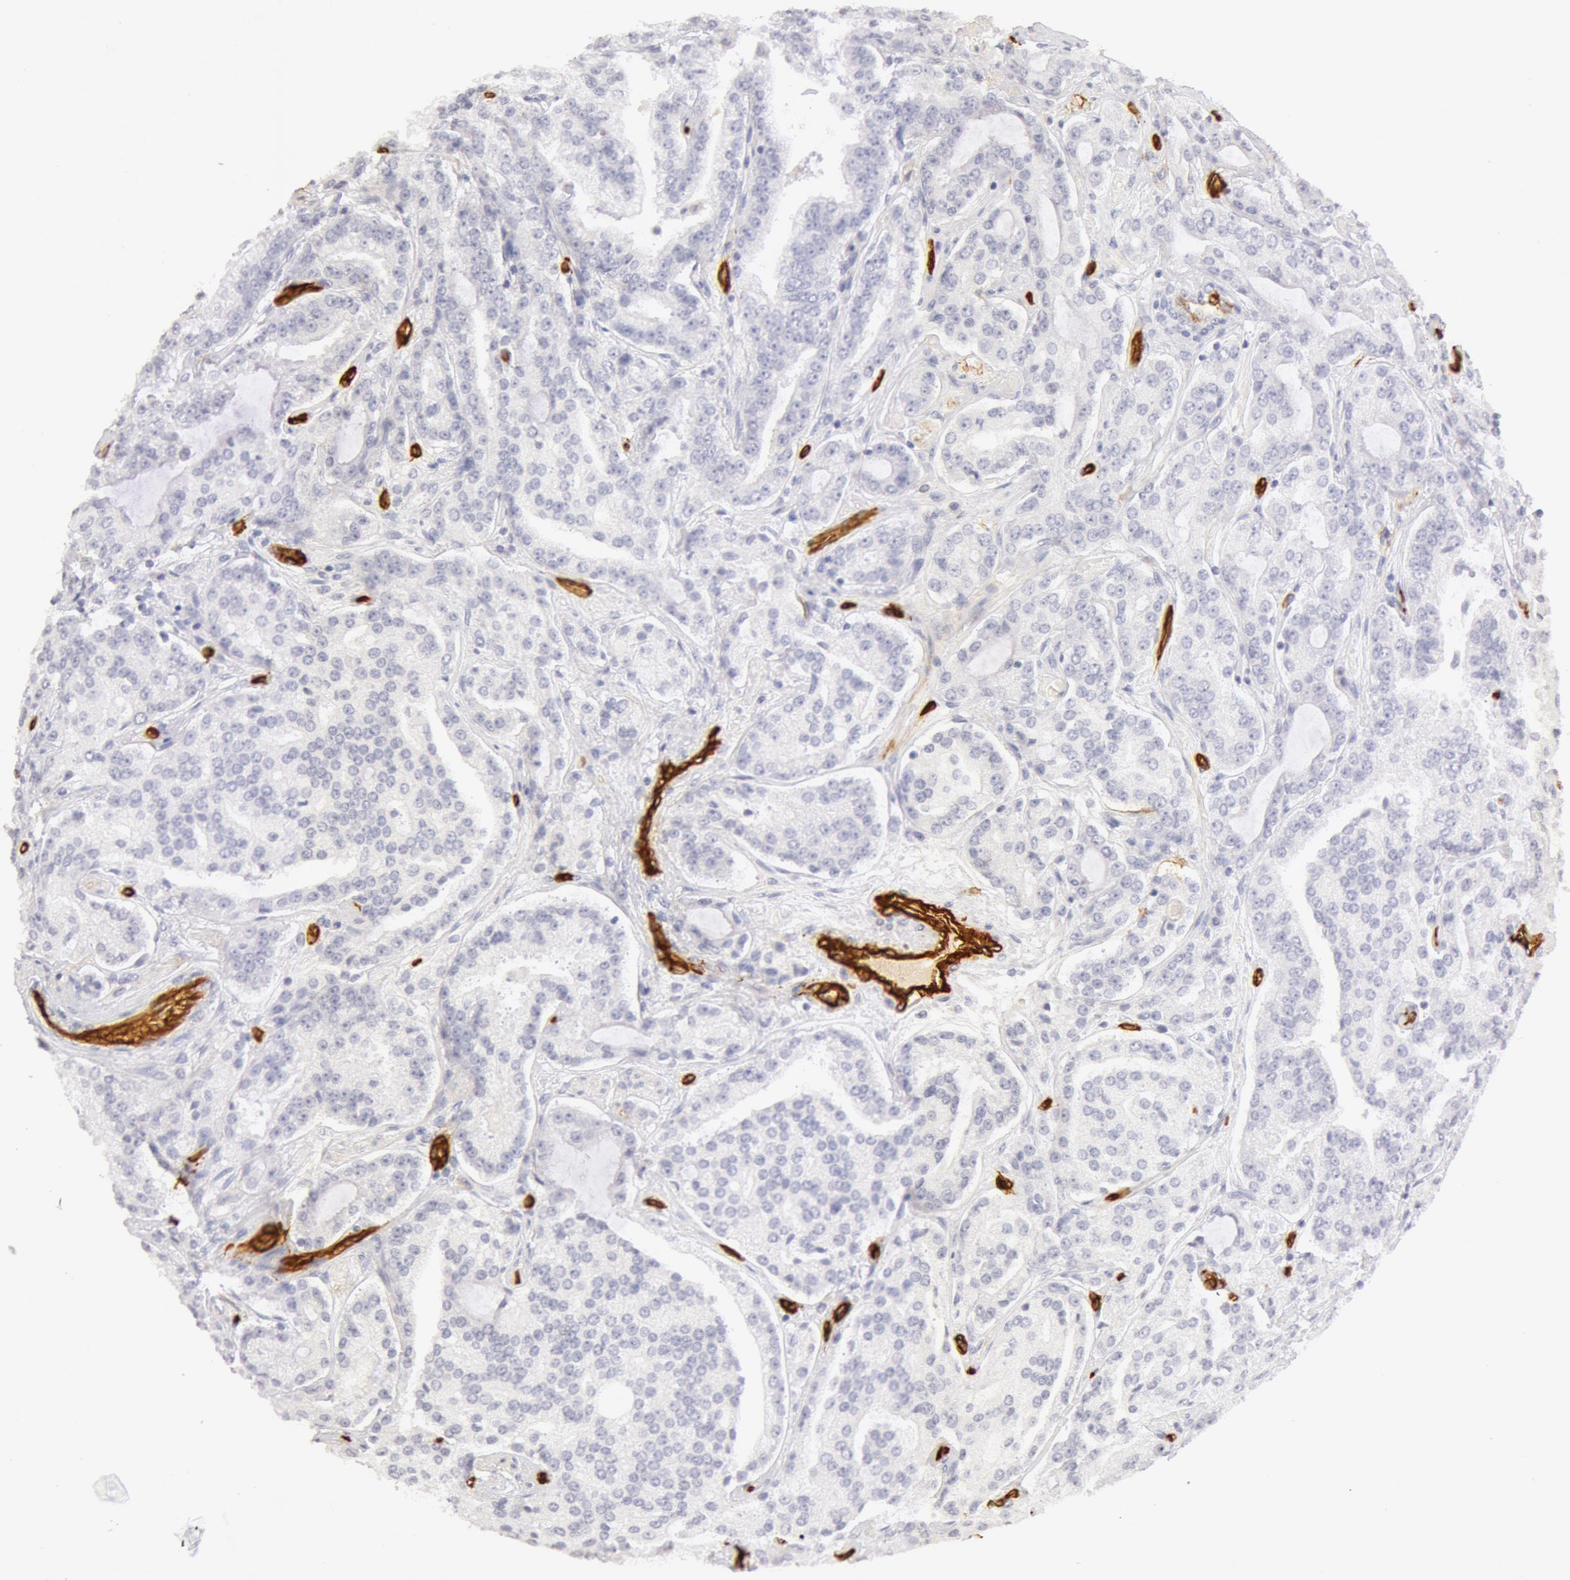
{"staining": {"intensity": "negative", "quantity": "none", "location": "none"}, "tissue": "prostate cancer", "cell_type": "Tumor cells", "image_type": "cancer", "snomed": [{"axis": "morphology", "description": "Adenocarcinoma, Medium grade"}, {"axis": "topography", "description": "Prostate"}], "caption": "An immunohistochemistry (IHC) image of medium-grade adenocarcinoma (prostate) is shown. There is no staining in tumor cells of medium-grade adenocarcinoma (prostate).", "gene": "AQP1", "patient": {"sex": "male", "age": 72}}